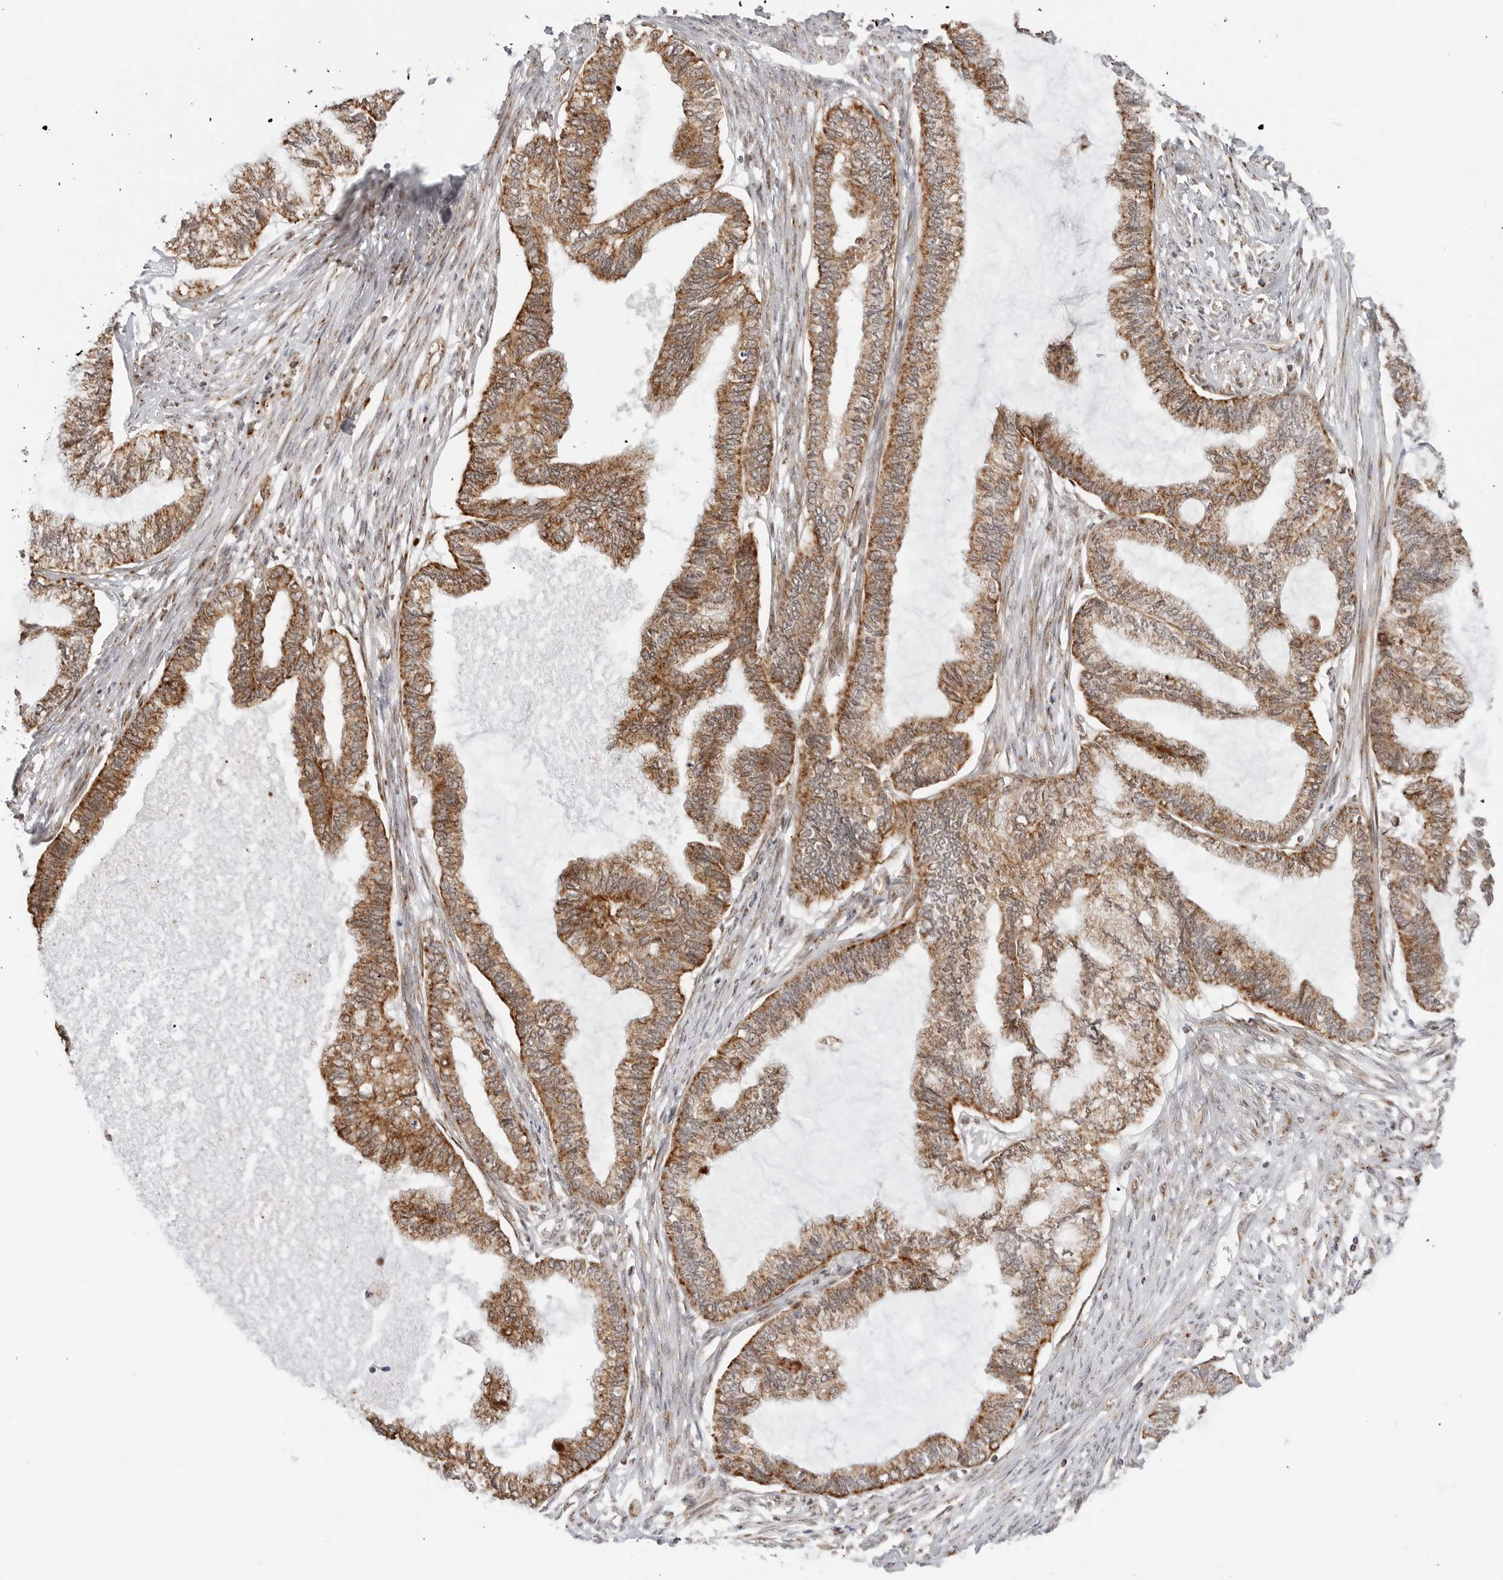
{"staining": {"intensity": "strong", "quantity": "25%-75%", "location": "cytoplasmic/membranous"}, "tissue": "endometrial cancer", "cell_type": "Tumor cells", "image_type": "cancer", "snomed": [{"axis": "morphology", "description": "Adenocarcinoma, NOS"}, {"axis": "topography", "description": "Endometrium"}], "caption": "Immunohistochemistry (IHC) photomicrograph of neoplastic tissue: endometrial adenocarcinoma stained using immunohistochemistry (IHC) reveals high levels of strong protein expression localized specifically in the cytoplasmic/membranous of tumor cells, appearing as a cytoplasmic/membranous brown color.", "gene": "POLR3GL", "patient": {"sex": "female", "age": 86}}